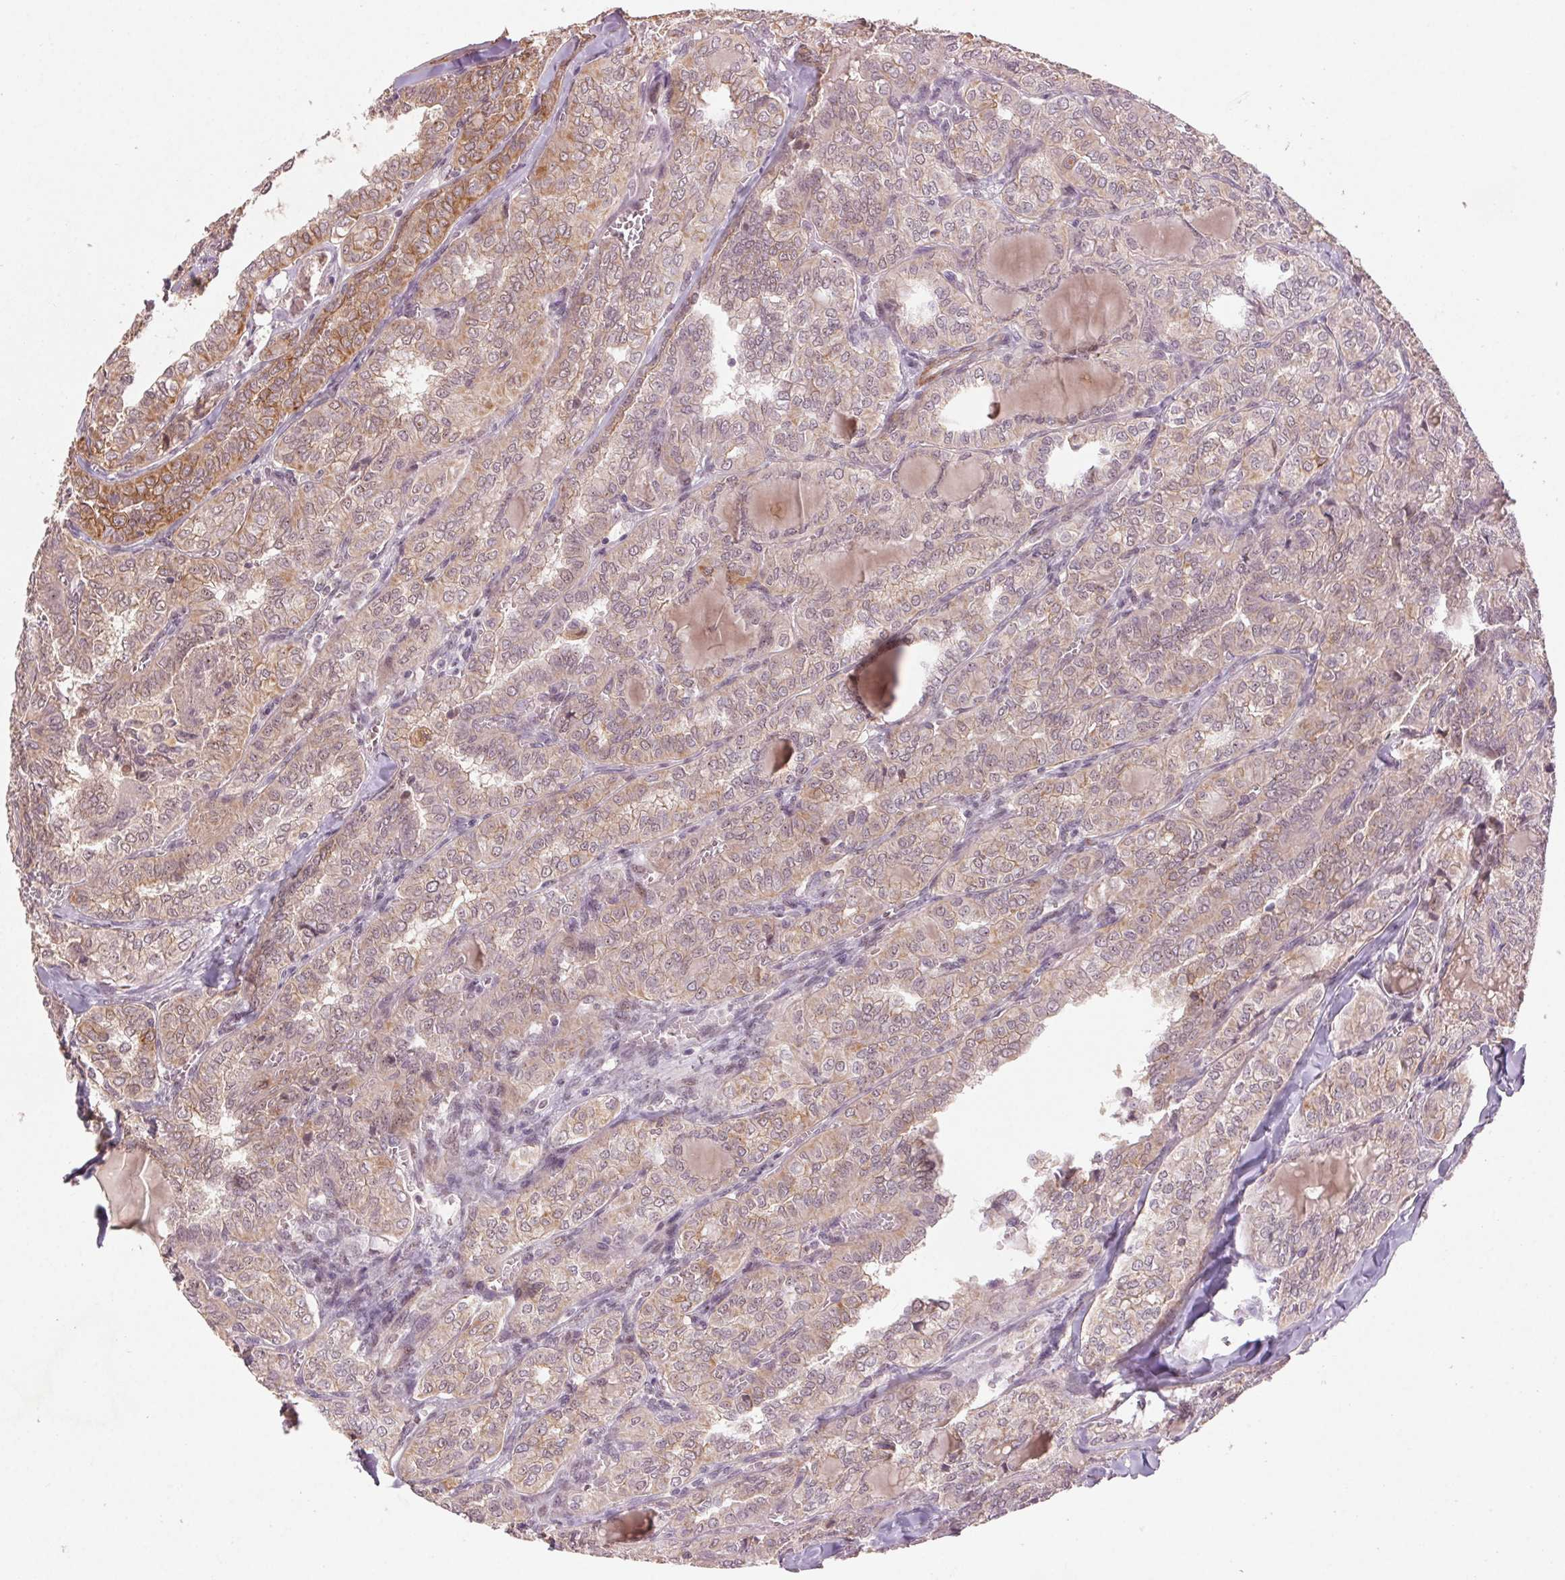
{"staining": {"intensity": "weak", "quantity": ">75%", "location": "cytoplasmic/membranous"}, "tissue": "thyroid cancer", "cell_type": "Tumor cells", "image_type": "cancer", "snomed": [{"axis": "morphology", "description": "Papillary adenocarcinoma, NOS"}, {"axis": "topography", "description": "Thyroid gland"}], "caption": "Human papillary adenocarcinoma (thyroid) stained with a protein marker reveals weak staining in tumor cells.", "gene": "SMLR1", "patient": {"sex": "female", "age": 41}}